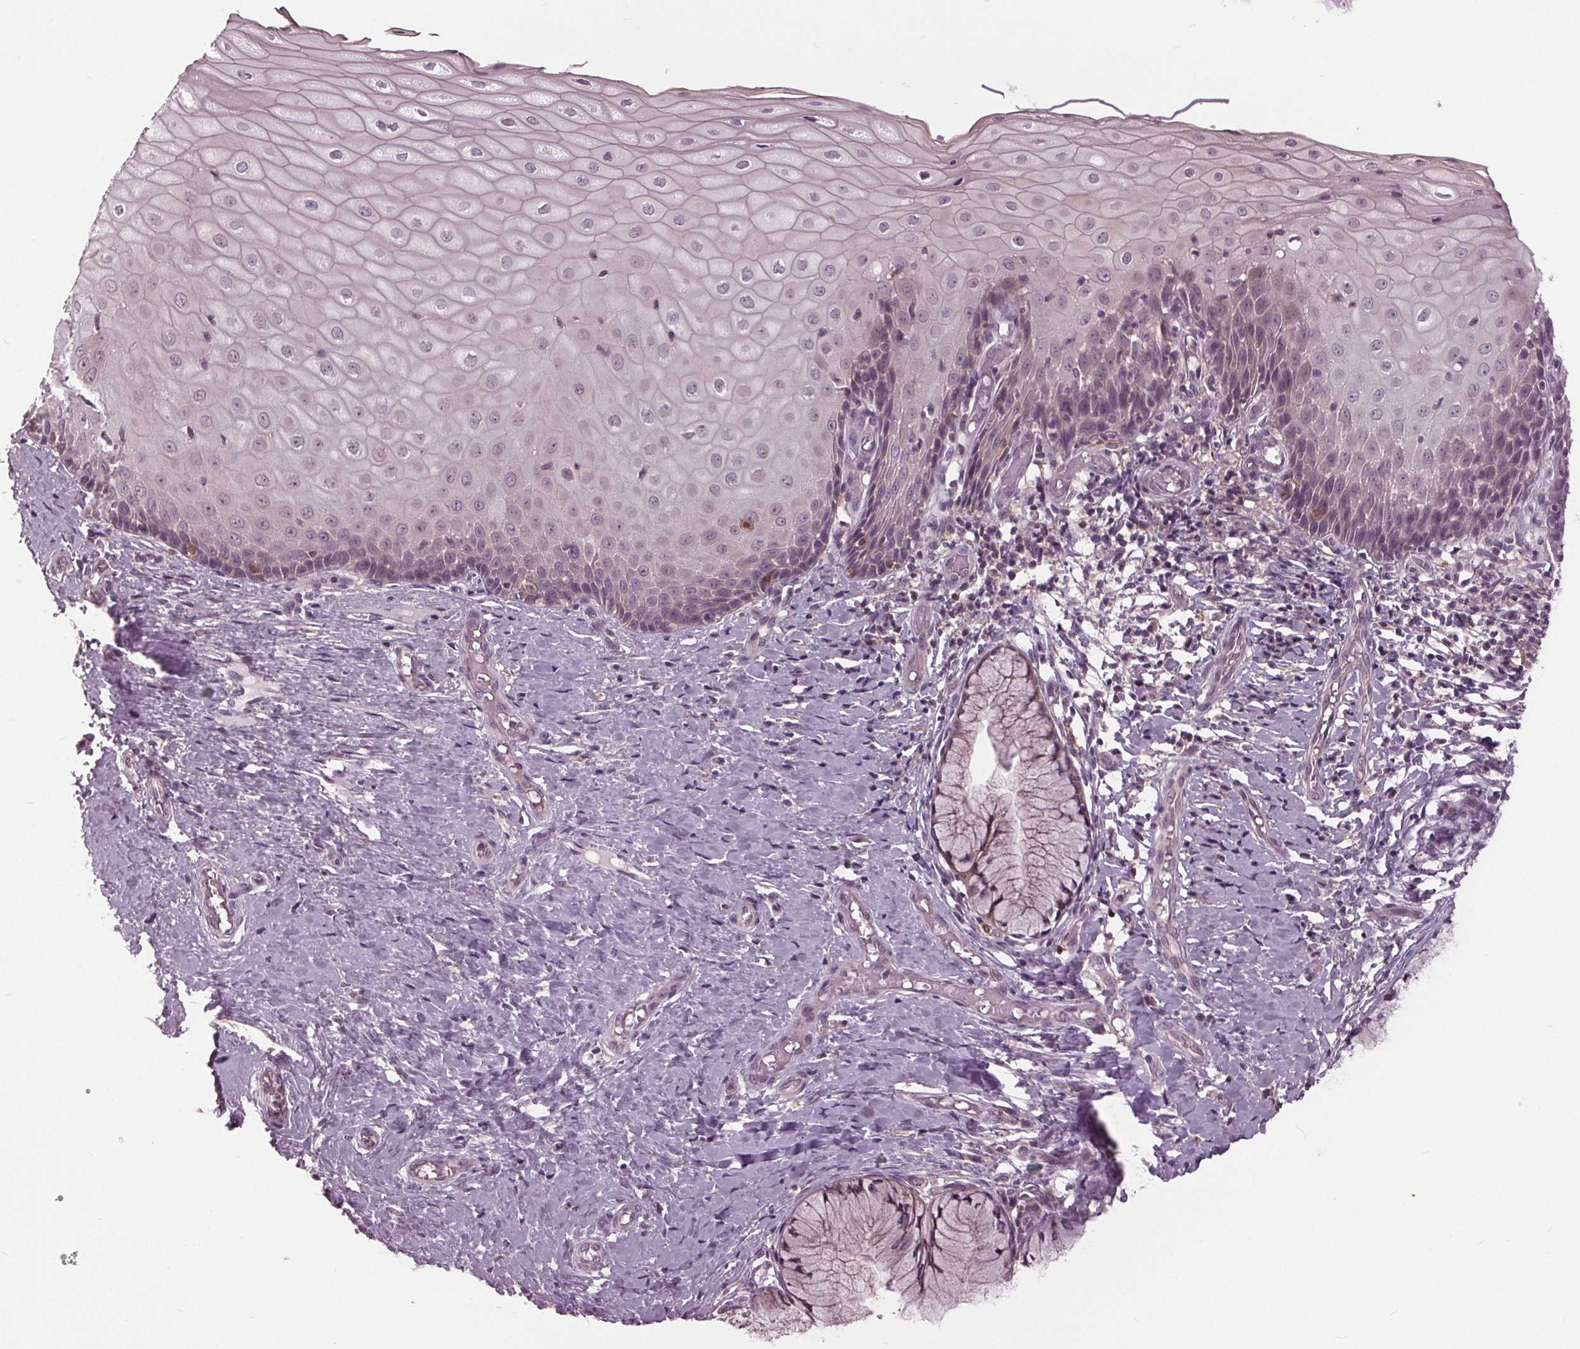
{"staining": {"intensity": "negative", "quantity": "none", "location": "none"}, "tissue": "cervix", "cell_type": "Glandular cells", "image_type": "normal", "snomed": [{"axis": "morphology", "description": "Normal tissue, NOS"}, {"axis": "topography", "description": "Cervix"}], "caption": "Immunohistochemistry (IHC) micrograph of unremarkable human cervix stained for a protein (brown), which demonstrates no positivity in glandular cells.", "gene": "SIGLEC6", "patient": {"sex": "female", "age": 37}}